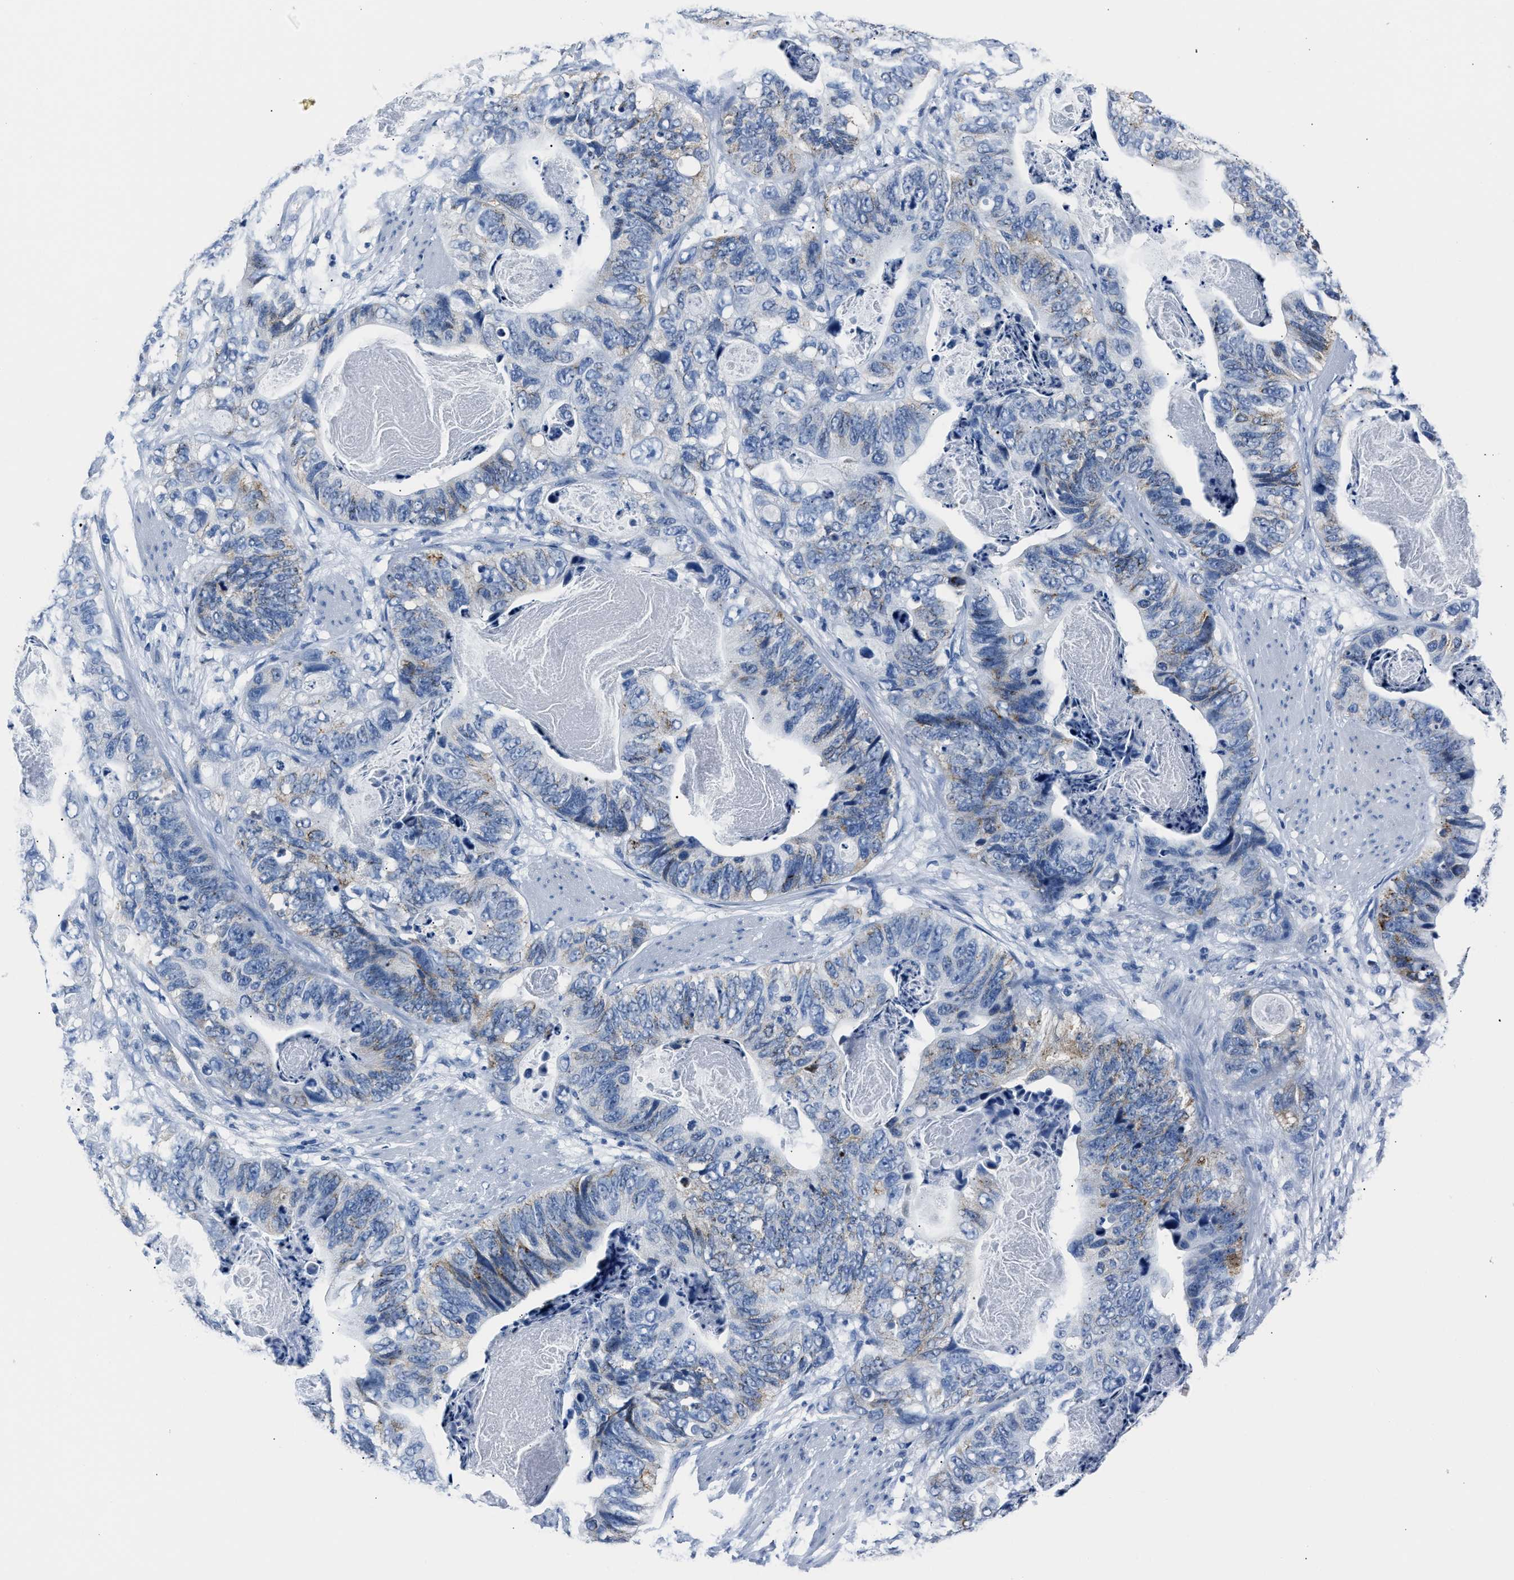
{"staining": {"intensity": "moderate", "quantity": "<25%", "location": "cytoplasmic/membranous"}, "tissue": "stomach cancer", "cell_type": "Tumor cells", "image_type": "cancer", "snomed": [{"axis": "morphology", "description": "Adenocarcinoma, NOS"}, {"axis": "topography", "description": "Stomach"}], "caption": "High-power microscopy captured an immunohistochemistry photomicrograph of stomach cancer (adenocarcinoma), revealing moderate cytoplasmic/membranous expression in about <25% of tumor cells.", "gene": "AMACR", "patient": {"sex": "female", "age": 89}}